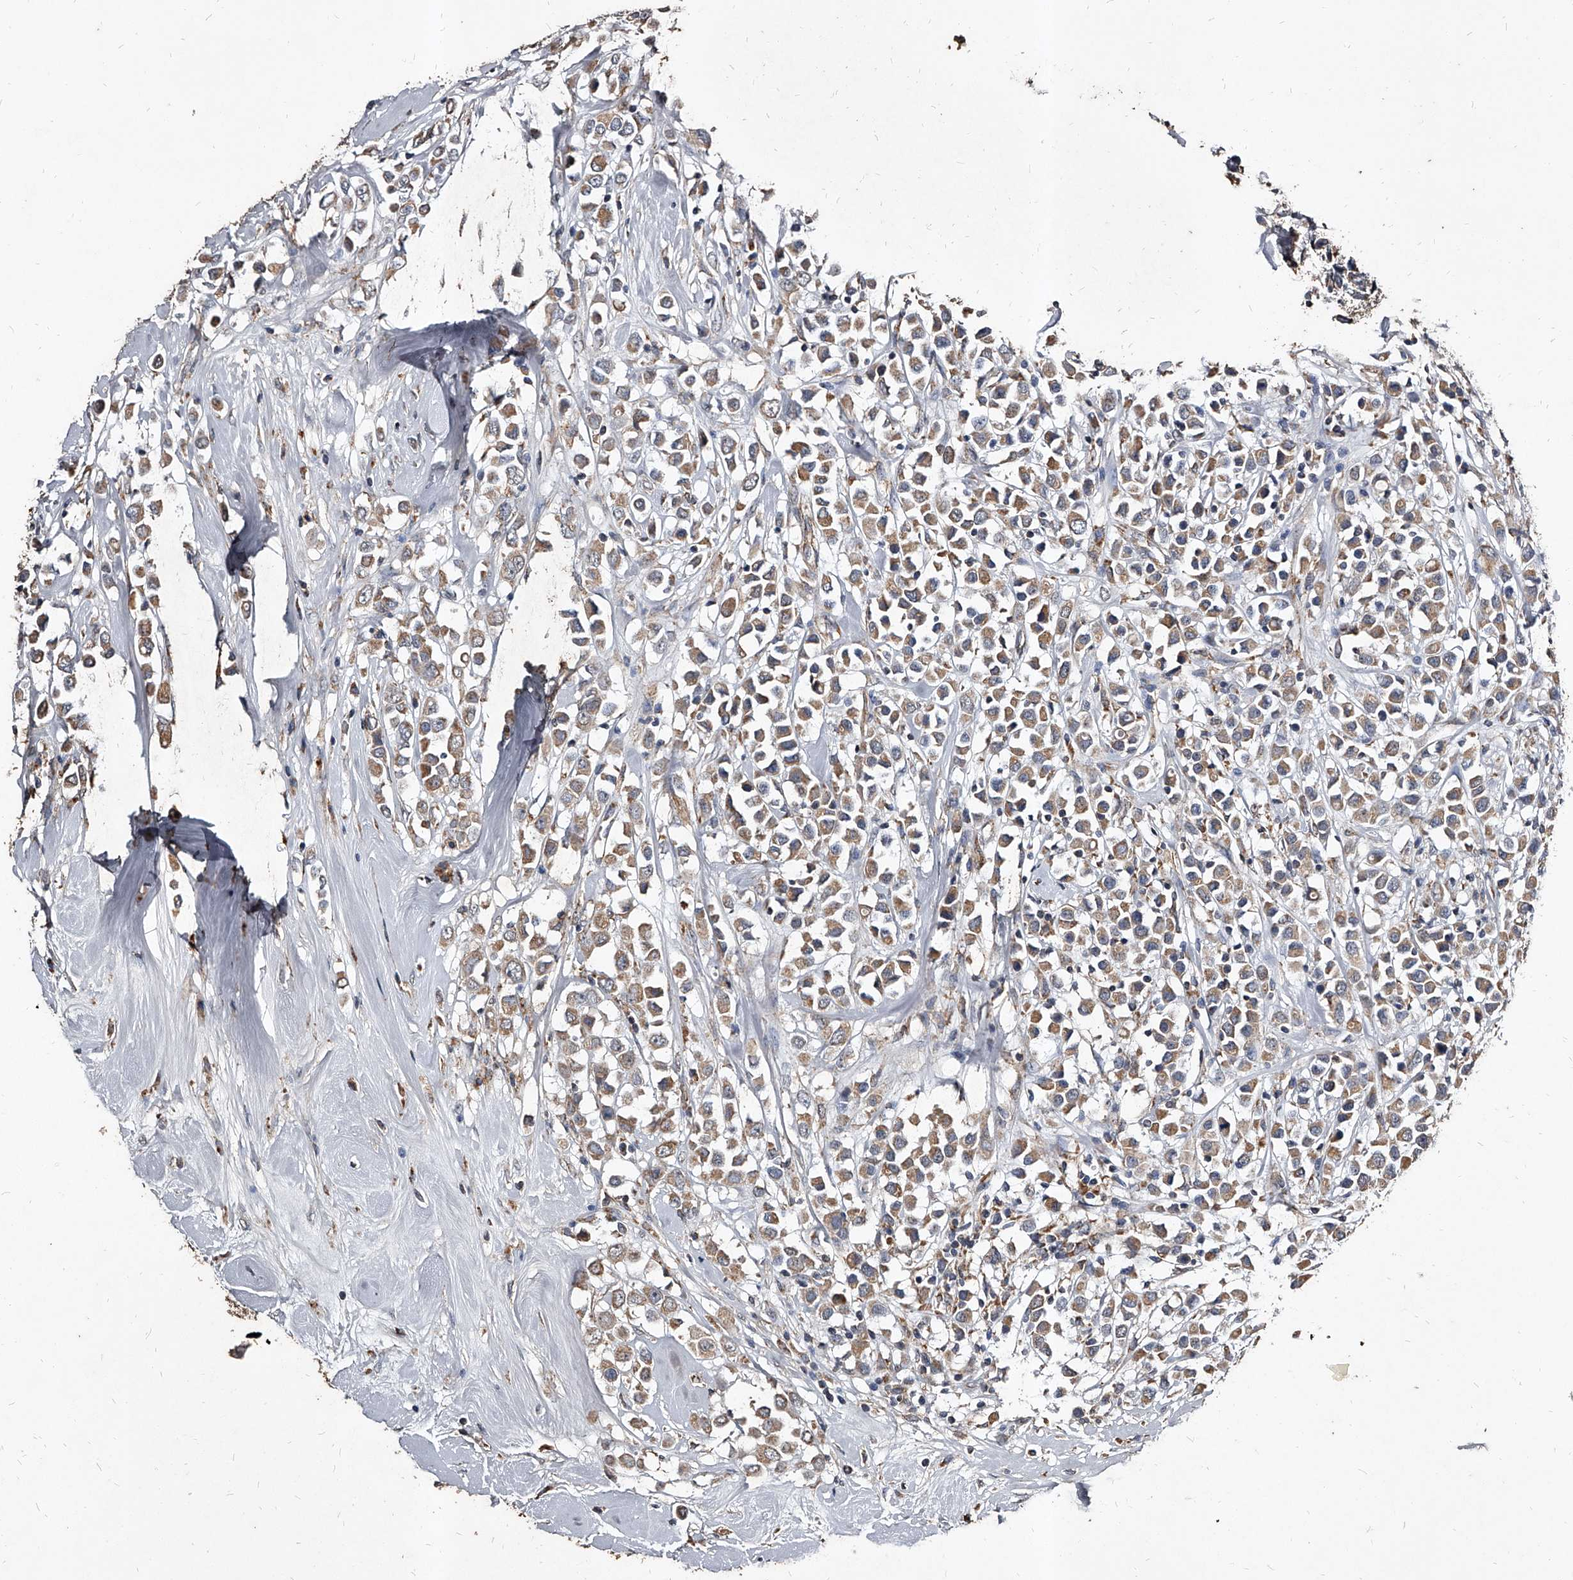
{"staining": {"intensity": "moderate", "quantity": ">75%", "location": "cytoplasmic/membranous"}, "tissue": "breast cancer", "cell_type": "Tumor cells", "image_type": "cancer", "snomed": [{"axis": "morphology", "description": "Duct carcinoma"}, {"axis": "topography", "description": "Breast"}], "caption": "The micrograph displays staining of breast intraductal carcinoma, revealing moderate cytoplasmic/membranous protein expression (brown color) within tumor cells.", "gene": "GPR183", "patient": {"sex": "female", "age": 61}}